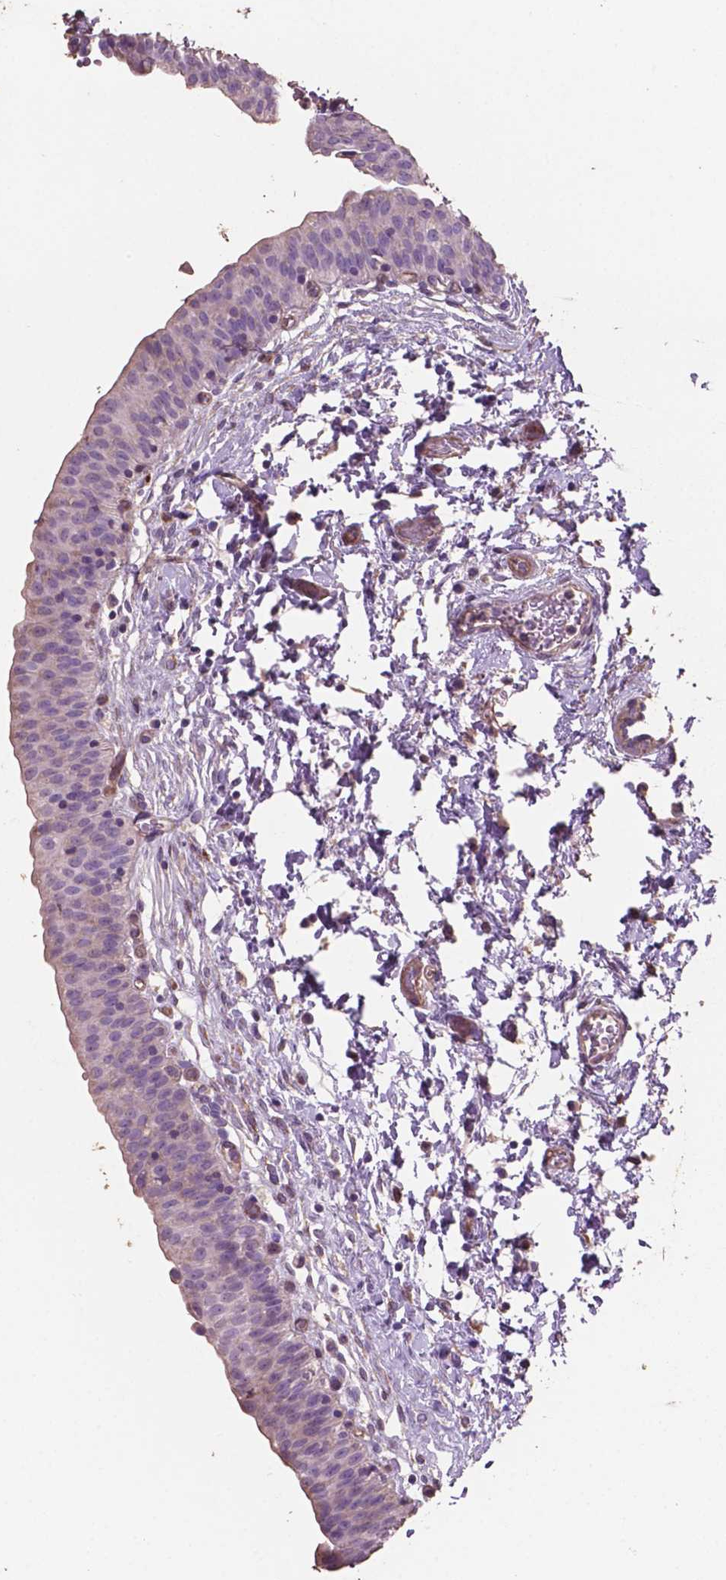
{"staining": {"intensity": "negative", "quantity": "none", "location": "none"}, "tissue": "urinary bladder", "cell_type": "Urothelial cells", "image_type": "normal", "snomed": [{"axis": "morphology", "description": "Normal tissue, NOS"}, {"axis": "topography", "description": "Urinary bladder"}], "caption": "DAB immunohistochemical staining of unremarkable urinary bladder reveals no significant expression in urothelial cells. (Stains: DAB immunohistochemistry with hematoxylin counter stain, Microscopy: brightfield microscopy at high magnification).", "gene": "COMMD4", "patient": {"sex": "male", "age": 56}}